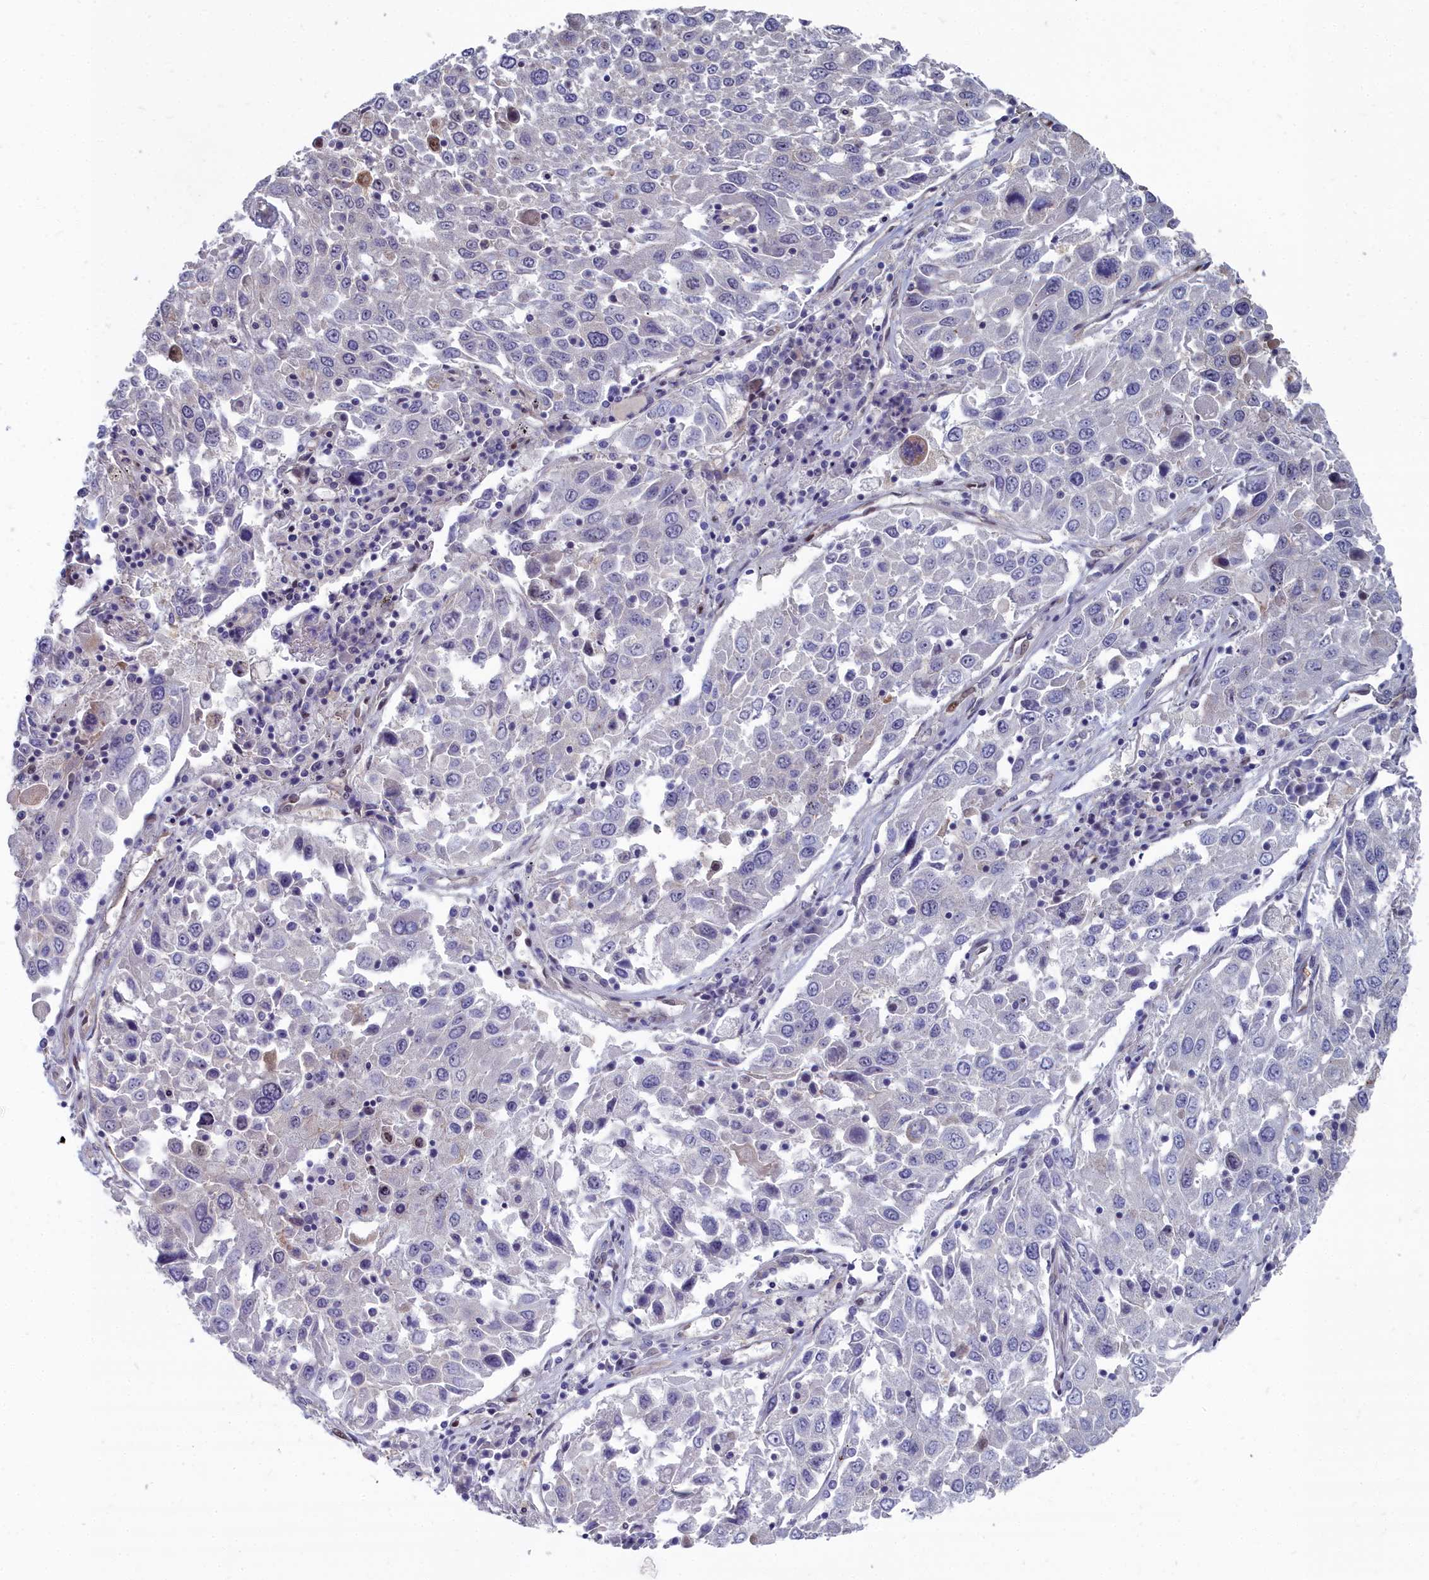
{"staining": {"intensity": "negative", "quantity": "none", "location": "none"}, "tissue": "lung cancer", "cell_type": "Tumor cells", "image_type": "cancer", "snomed": [{"axis": "morphology", "description": "Squamous cell carcinoma, NOS"}, {"axis": "topography", "description": "Lung"}], "caption": "This is an immunohistochemistry (IHC) histopathology image of human lung cancer (squamous cell carcinoma). There is no staining in tumor cells.", "gene": "RPS27A", "patient": {"sex": "male", "age": 65}}